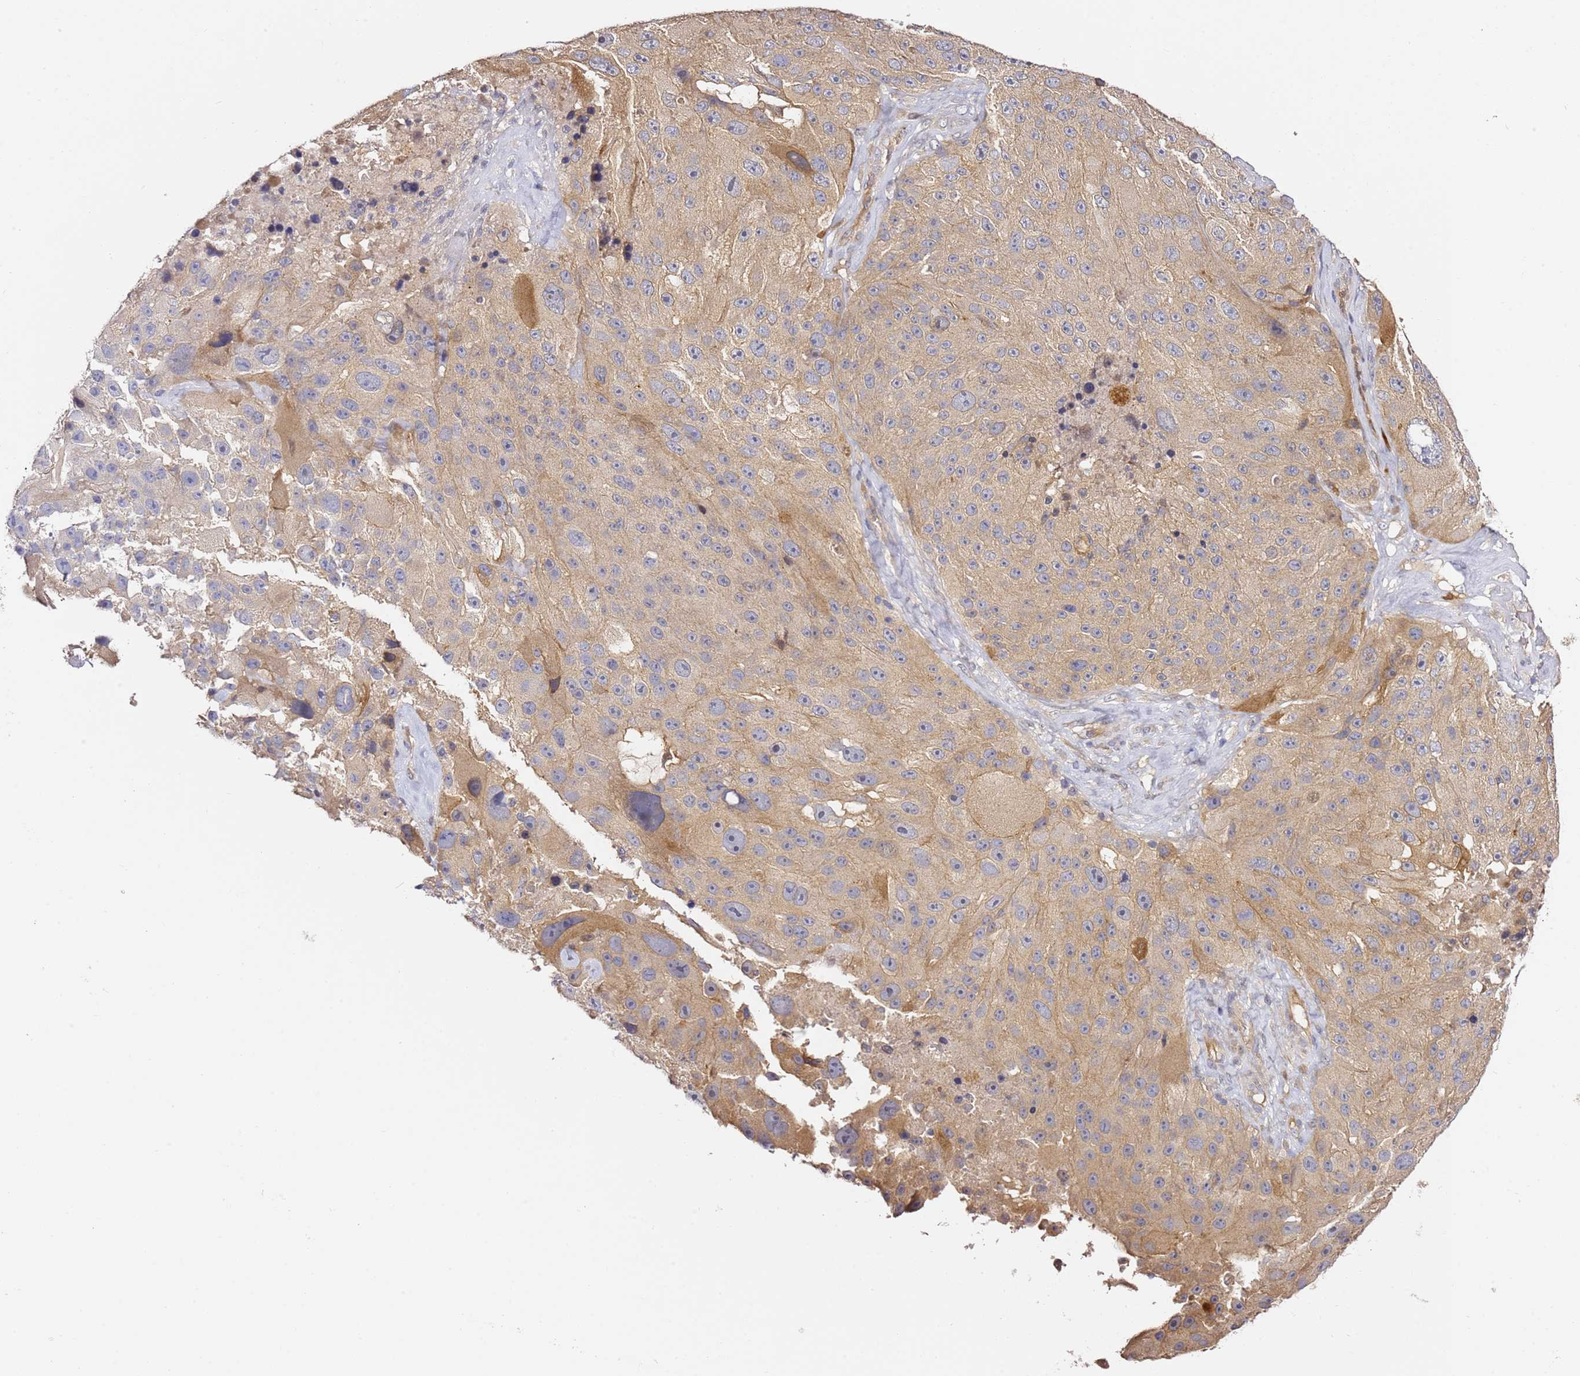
{"staining": {"intensity": "moderate", "quantity": "25%-75%", "location": "cytoplasmic/membranous"}, "tissue": "melanoma", "cell_type": "Tumor cells", "image_type": "cancer", "snomed": [{"axis": "morphology", "description": "Malignant melanoma, Metastatic site"}, {"axis": "topography", "description": "Lymph node"}], "caption": "Moderate cytoplasmic/membranous expression is present in about 25%-75% of tumor cells in malignant melanoma (metastatic site). (Brightfield microscopy of DAB IHC at high magnification).", "gene": "OSBPL2", "patient": {"sex": "male", "age": 62}}